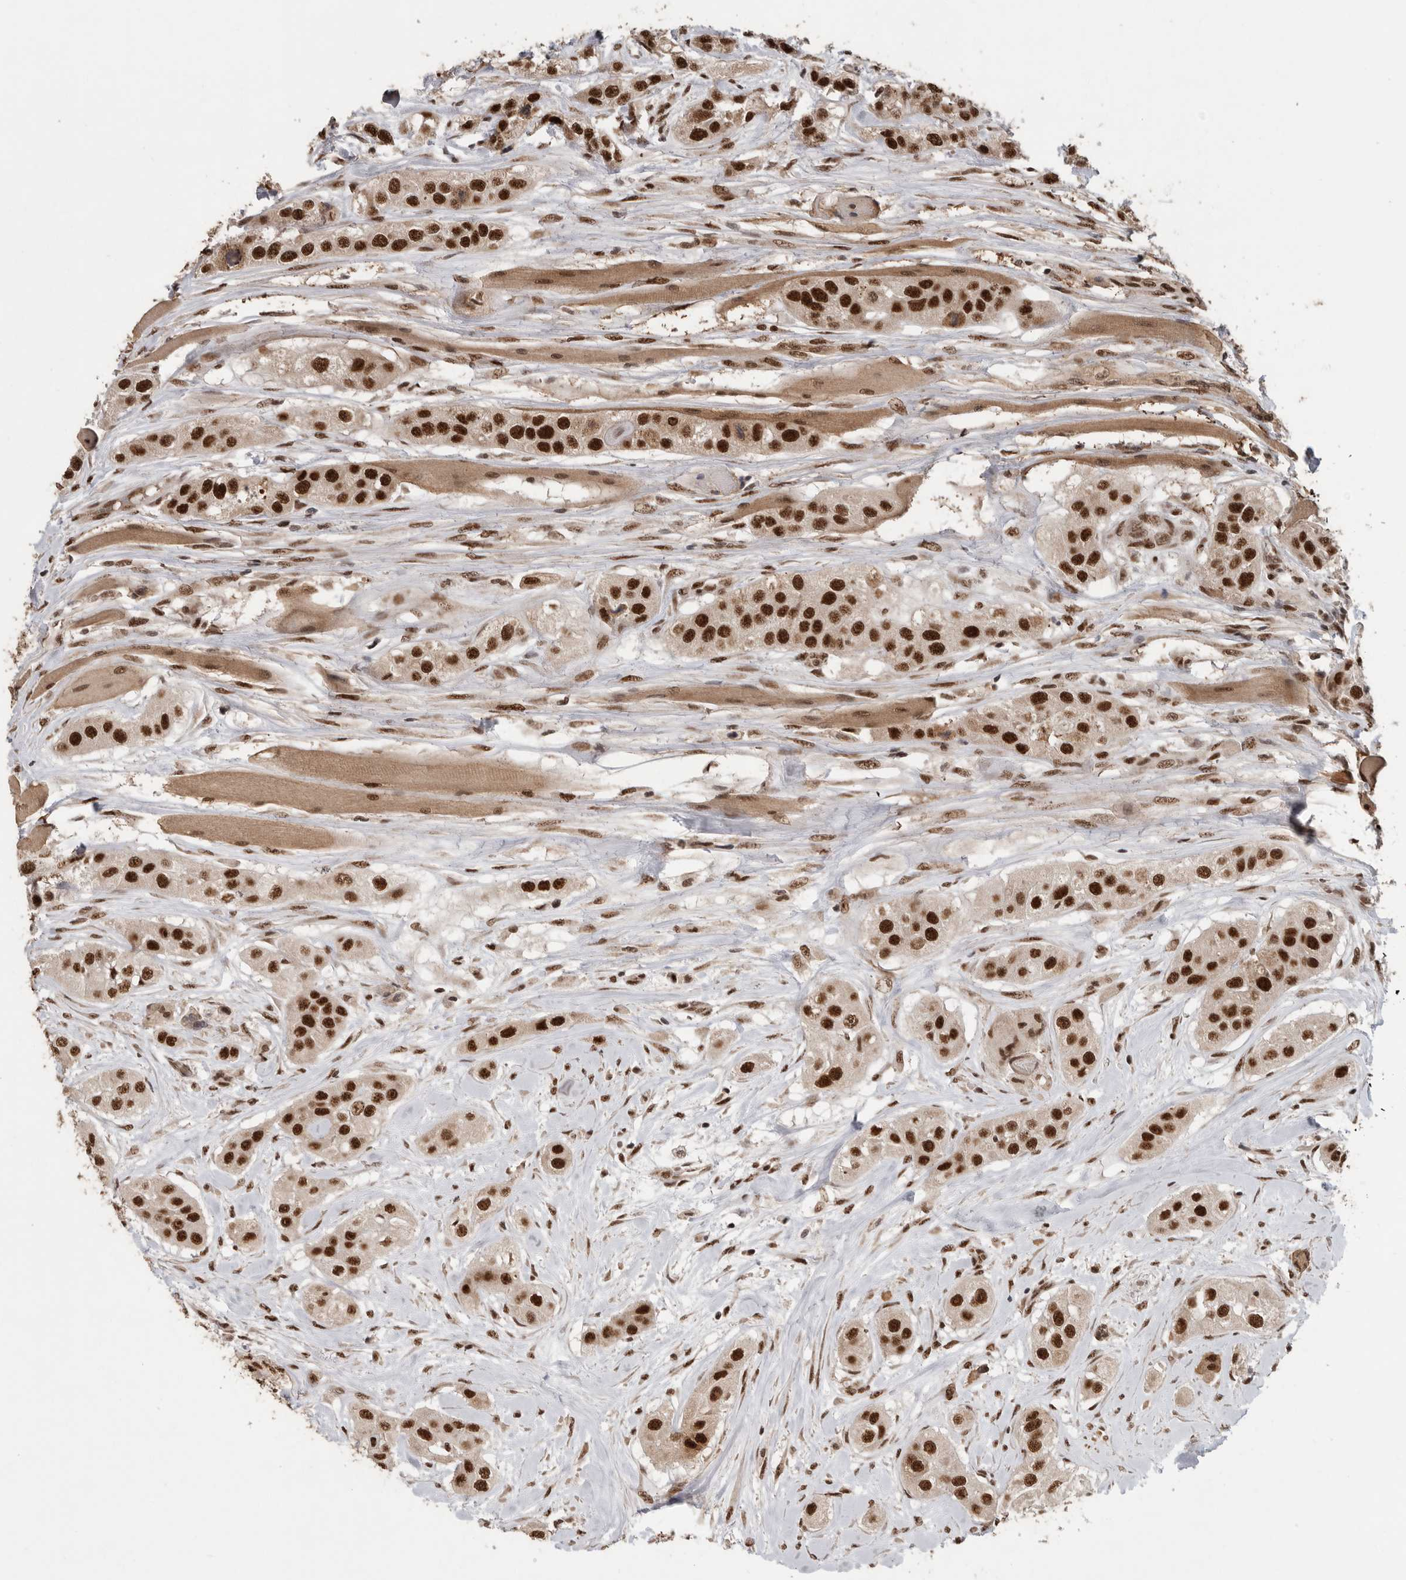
{"staining": {"intensity": "strong", "quantity": ">75%", "location": "nuclear"}, "tissue": "head and neck cancer", "cell_type": "Tumor cells", "image_type": "cancer", "snomed": [{"axis": "morphology", "description": "Normal tissue, NOS"}, {"axis": "morphology", "description": "Squamous cell carcinoma, NOS"}, {"axis": "topography", "description": "Skeletal muscle"}, {"axis": "topography", "description": "Head-Neck"}], "caption": "High-magnification brightfield microscopy of head and neck squamous cell carcinoma stained with DAB (3,3'-diaminobenzidine) (brown) and counterstained with hematoxylin (blue). tumor cells exhibit strong nuclear staining is seen in approximately>75% of cells.", "gene": "PPP1R10", "patient": {"sex": "male", "age": 51}}